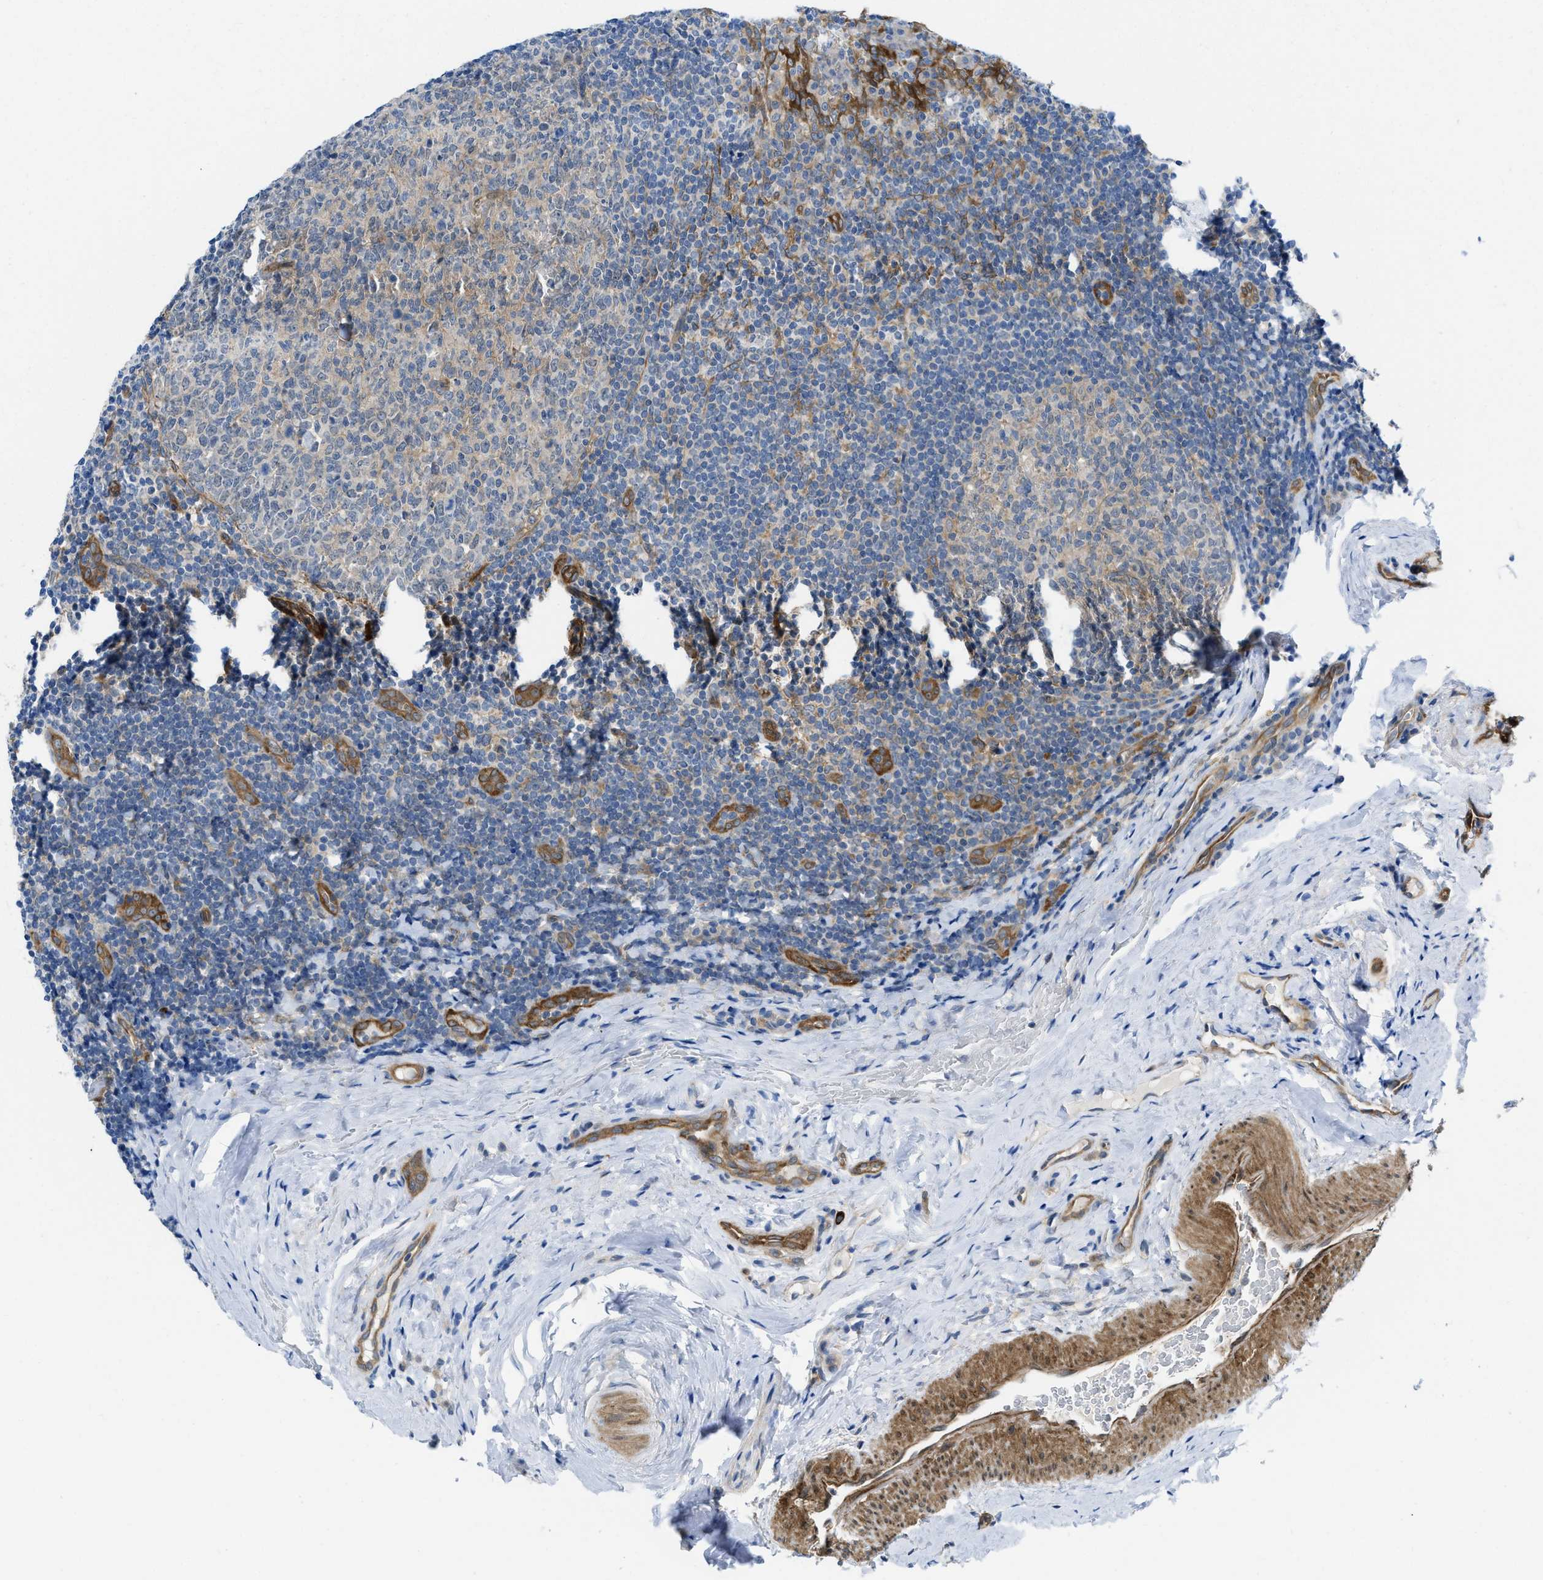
{"staining": {"intensity": "weak", "quantity": "<25%", "location": "cytoplasmic/membranous"}, "tissue": "tonsil", "cell_type": "Germinal center cells", "image_type": "normal", "snomed": [{"axis": "morphology", "description": "Normal tissue, NOS"}, {"axis": "topography", "description": "Tonsil"}], "caption": "High power microscopy image of an IHC micrograph of benign tonsil, revealing no significant expression in germinal center cells.", "gene": "PDLIM5", "patient": {"sex": "male", "age": 31}}